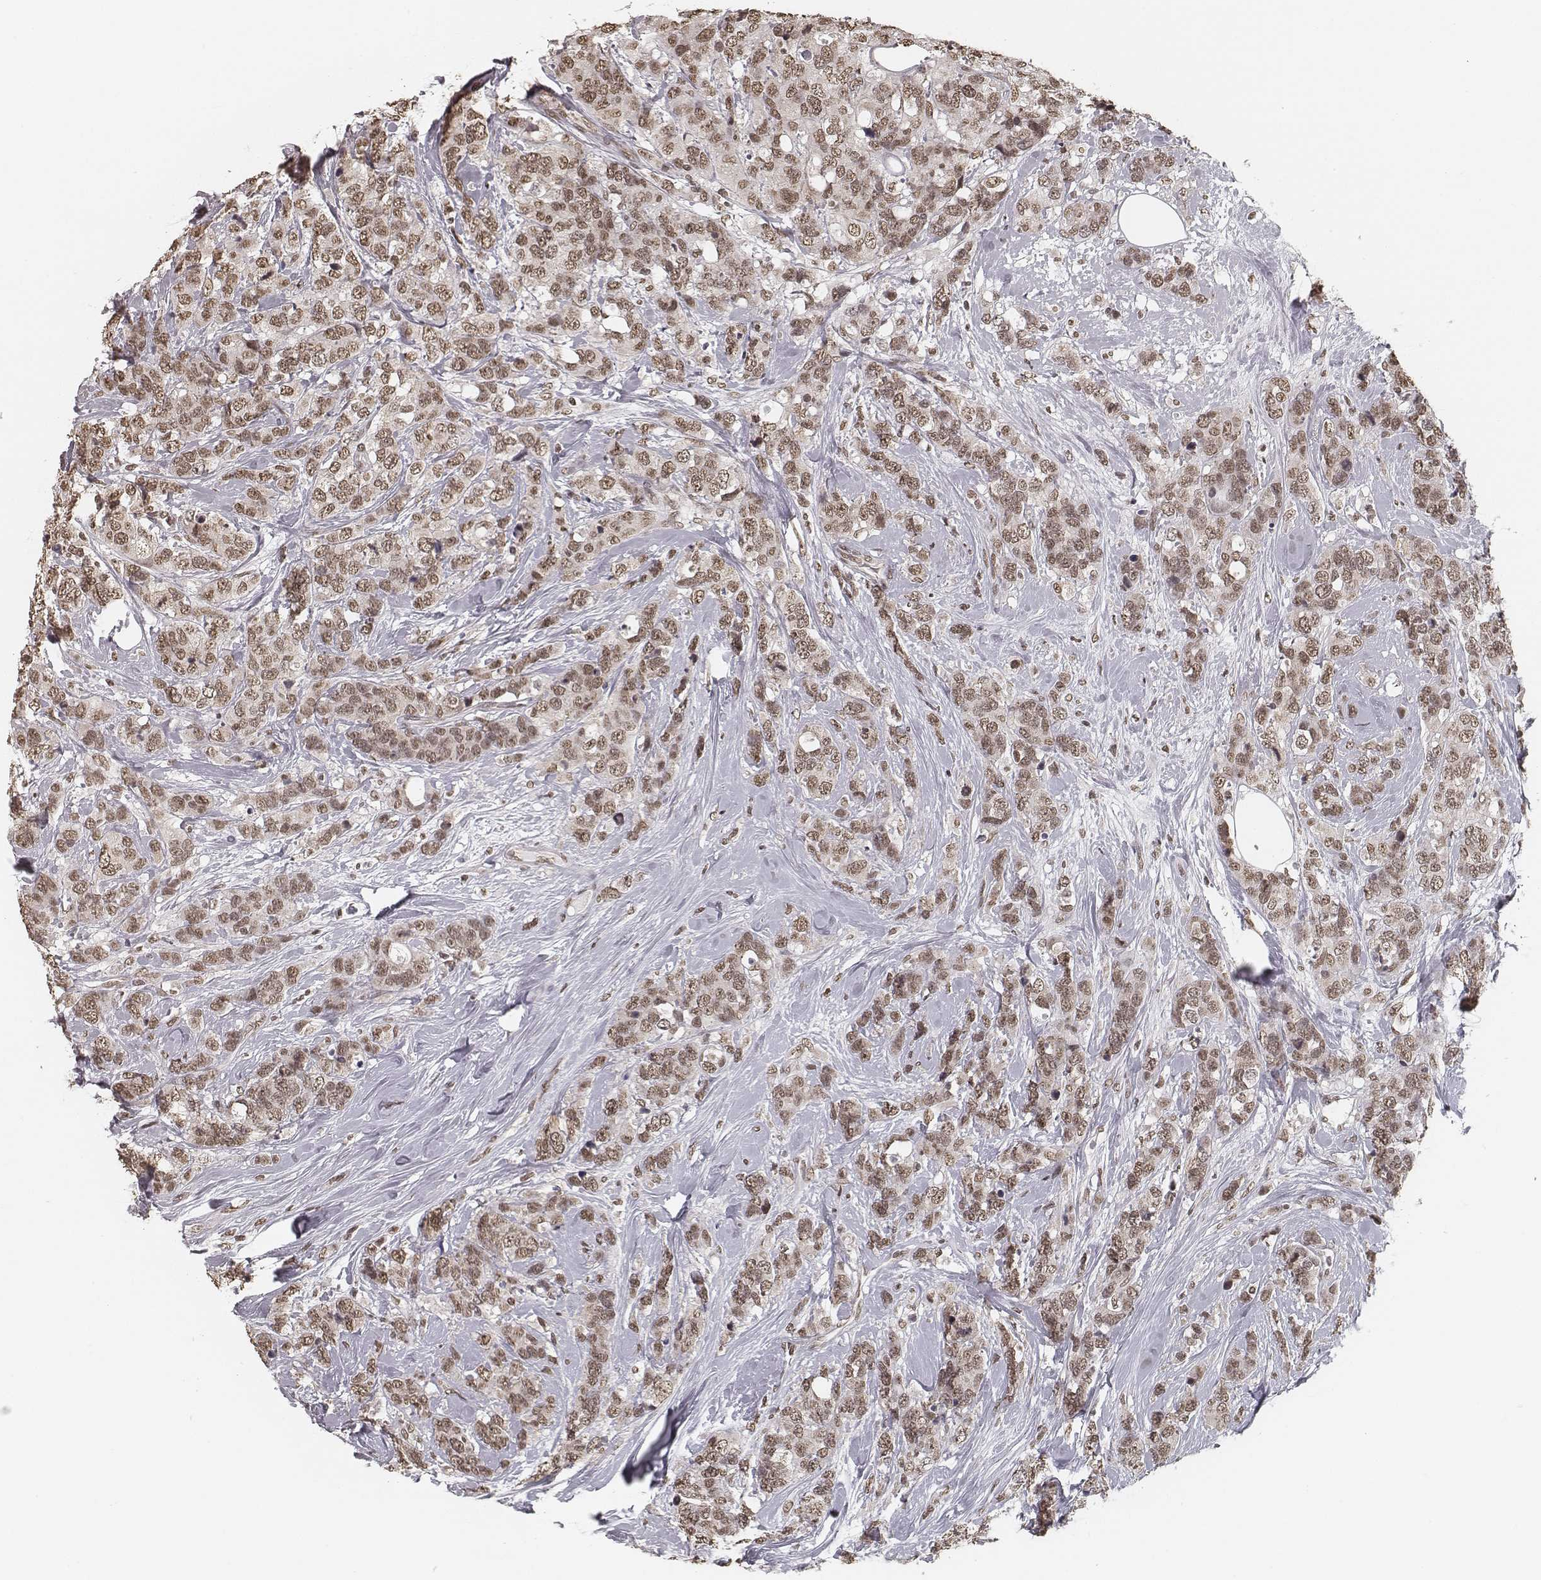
{"staining": {"intensity": "weak", "quantity": ">75%", "location": "nuclear"}, "tissue": "breast cancer", "cell_type": "Tumor cells", "image_type": "cancer", "snomed": [{"axis": "morphology", "description": "Lobular carcinoma"}, {"axis": "topography", "description": "Breast"}], "caption": "Breast cancer stained with immunohistochemistry (IHC) demonstrates weak nuclear positivity in approximately >75% of tumor cells.", "gene": "HMGA2", "patient": {"sex": "female", "age": 59}}